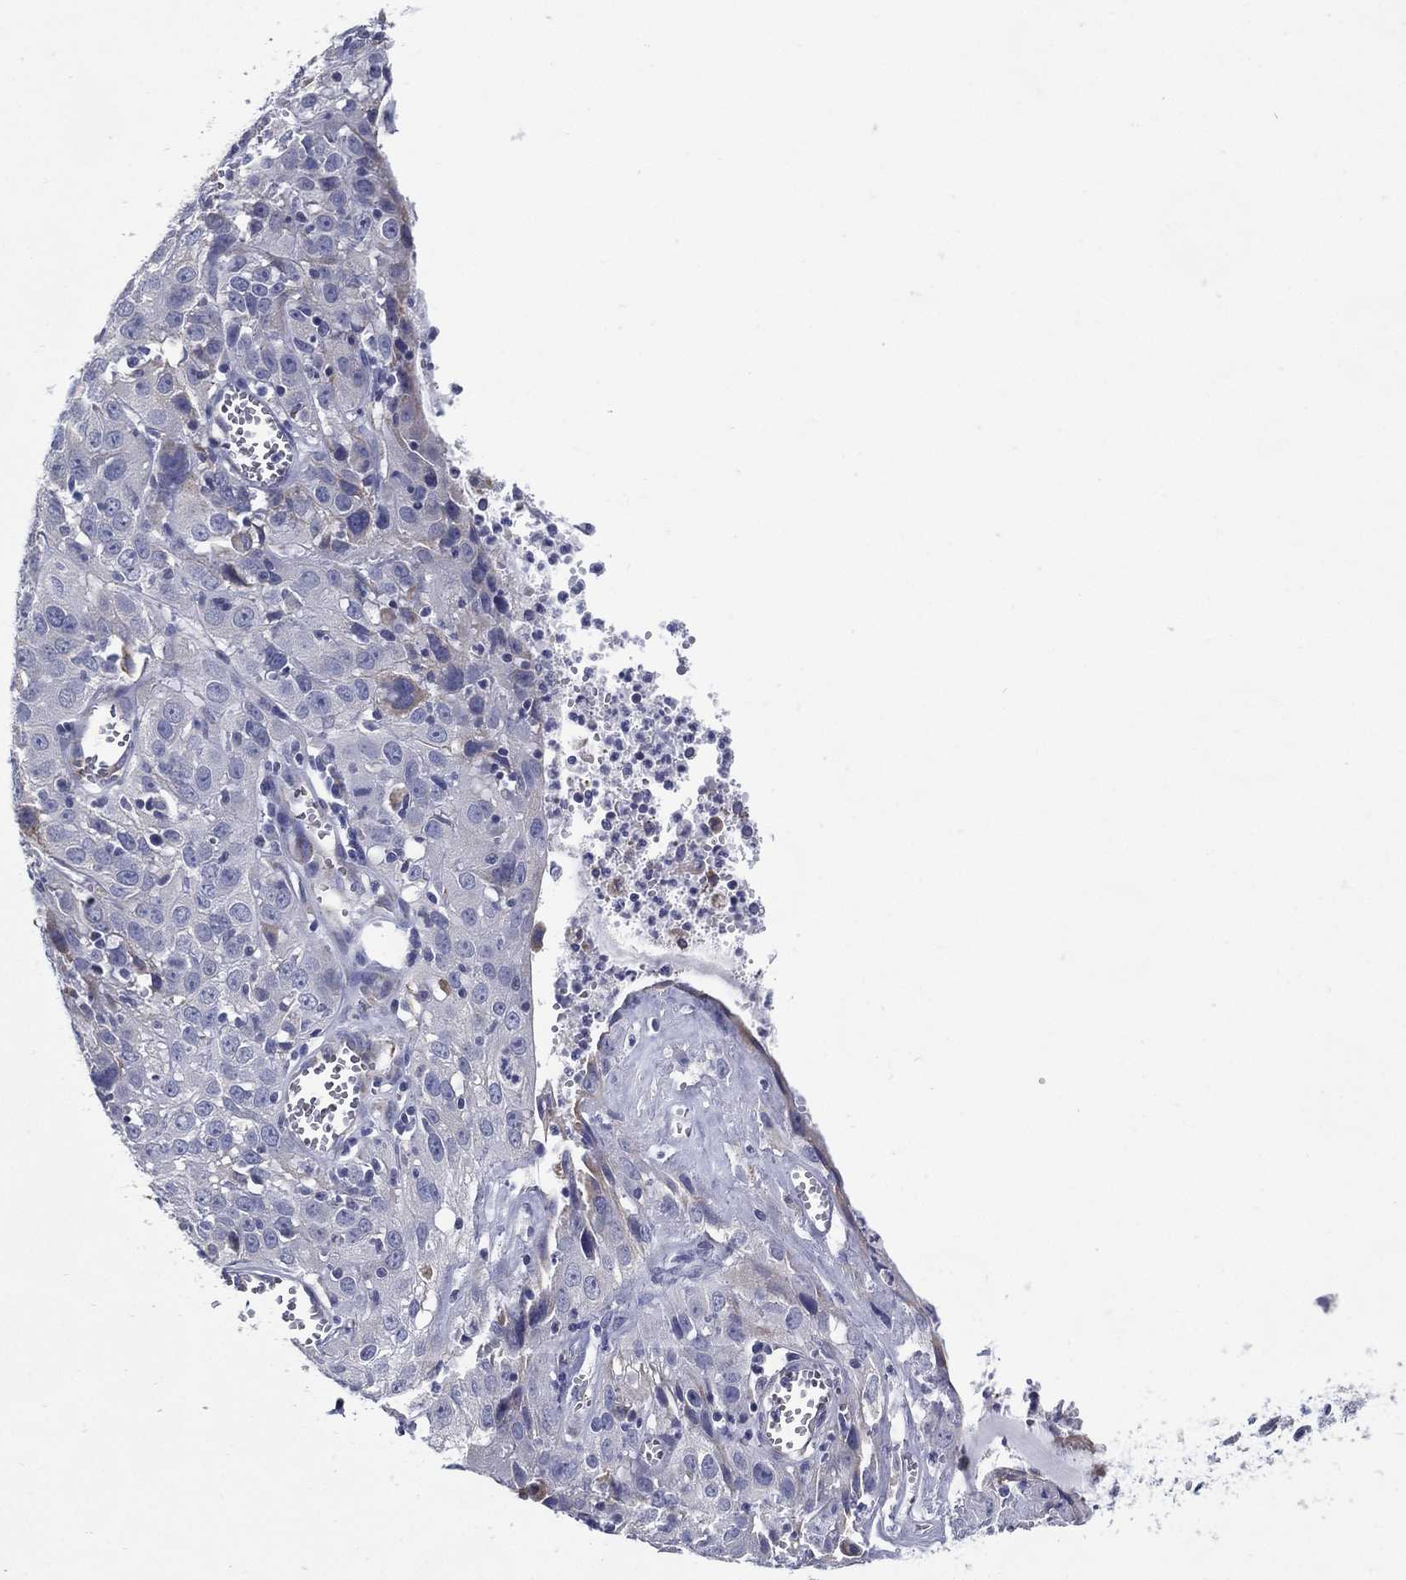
{"staining": {"intensity": "negative", "quantity": "none", "location": "none"}, "tissue": "cervical cancer", "cell_type": "Tumor cells", "image_type": "cancer", "snomed": [{"axis": "morphology", "description": "Squamous cell carcinoma, NOS"}, {"axis": "topography", "description": "Cervix"}], "caption": "This is an immunohistochemistry micrograph of squamous cell carcinoma (cervical). There is no staining in tumor cells.", "gene": "C19orf18", "patient": {"sex": "female", "age": 32}}